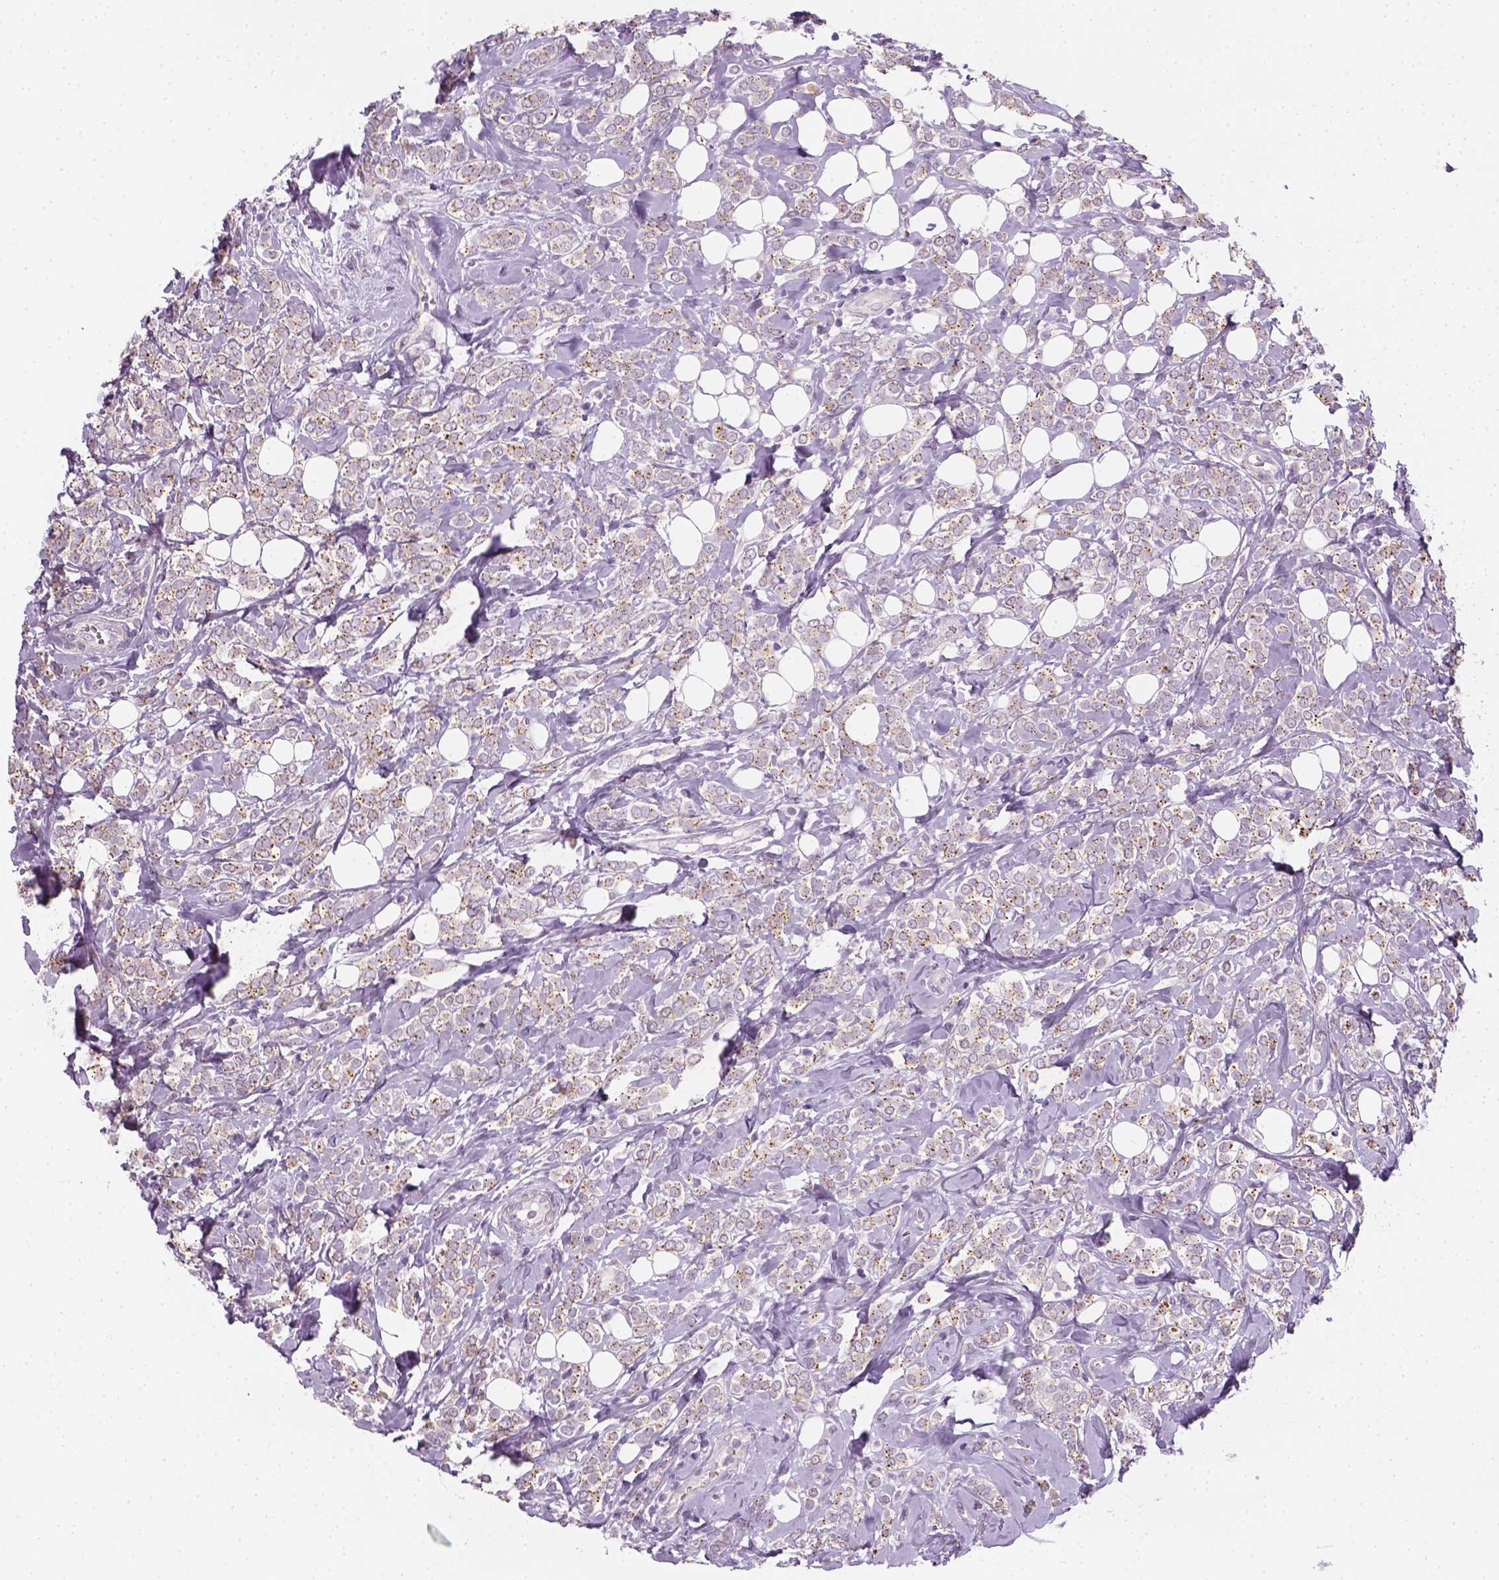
{"staining": {"intensity": "moderate", "quantity": "25%-75%", "location": "cytoplasmic/membranous"}, "tissue": "breast cancer", "cell_type": "Tumor cells", "image_type": "cancer", "snomed": [{"axis": "morphology", "description": "Lobular carcinoma"}, {"axis": "topography", "description": "Breast"}], "caption": "A histopathology image showing moderate cytoplasmic/membranous staining in approximately 25%-75% of tumor cells in lobular carcinoma (breast), as visualized by brown immunohistochemical staining.", "gene": "FAM163B", "patient": {"sex": "female", "age": 49}}